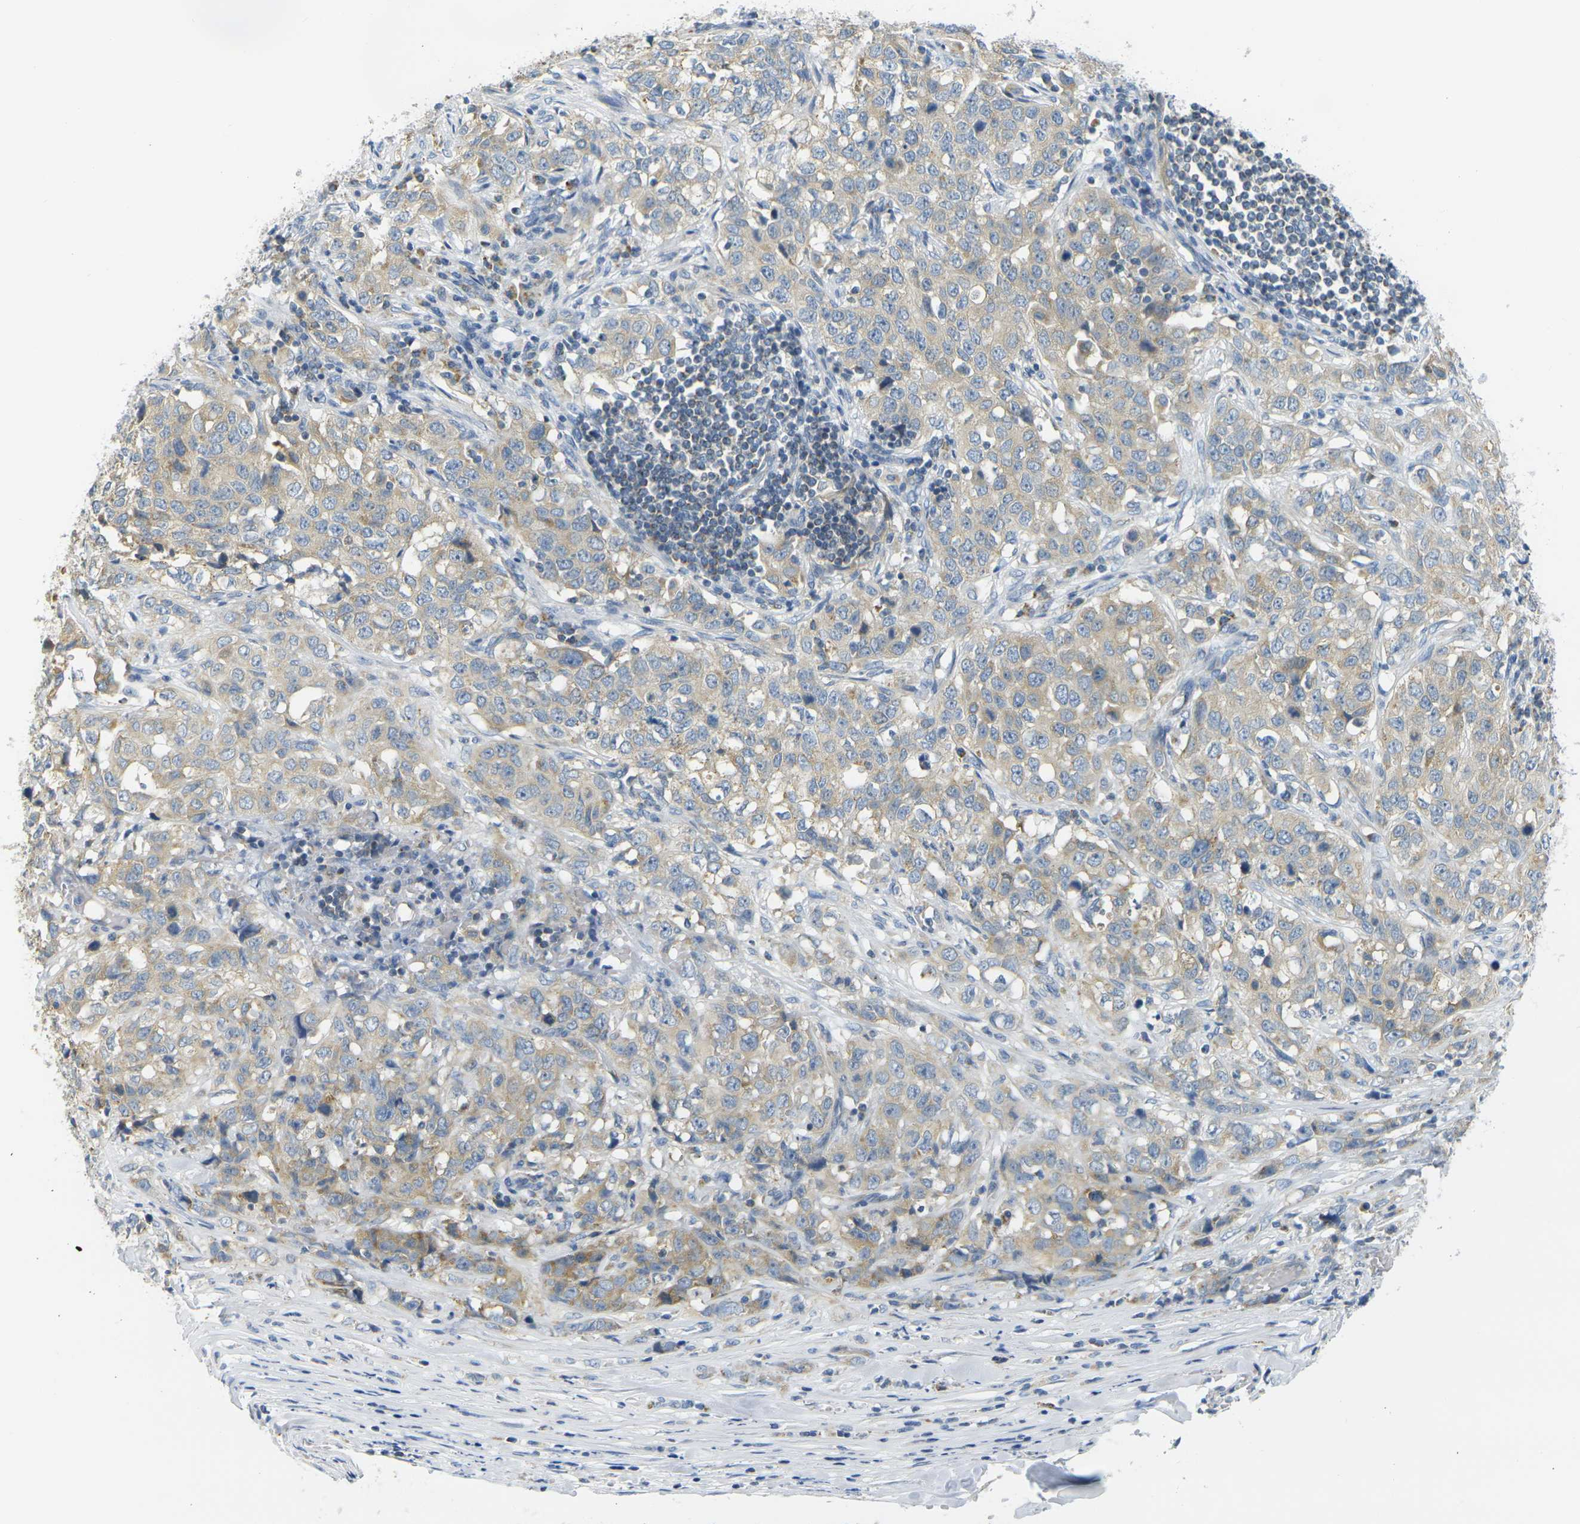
{"staining": {"intensity": "weak", "quantity": ">75%", "location": "cytoplasmic/membranous"}, "tissue": "stomach cancer", "cell_type": "Tumor cells", "image_type": "cancer", "snomed": [{"axis": "morphology", "description": "Adenocarcinoma, NOS"}, {"axis": "topography", "description": "Stomach"}], "caption": "A brown stain shows weak cytoplasmic/membranous staining of a protein in adenocarcinoma (stomach) tumor cells.", "gene": "PARD6B", "patient": {"sex": "male", "age": 48}}